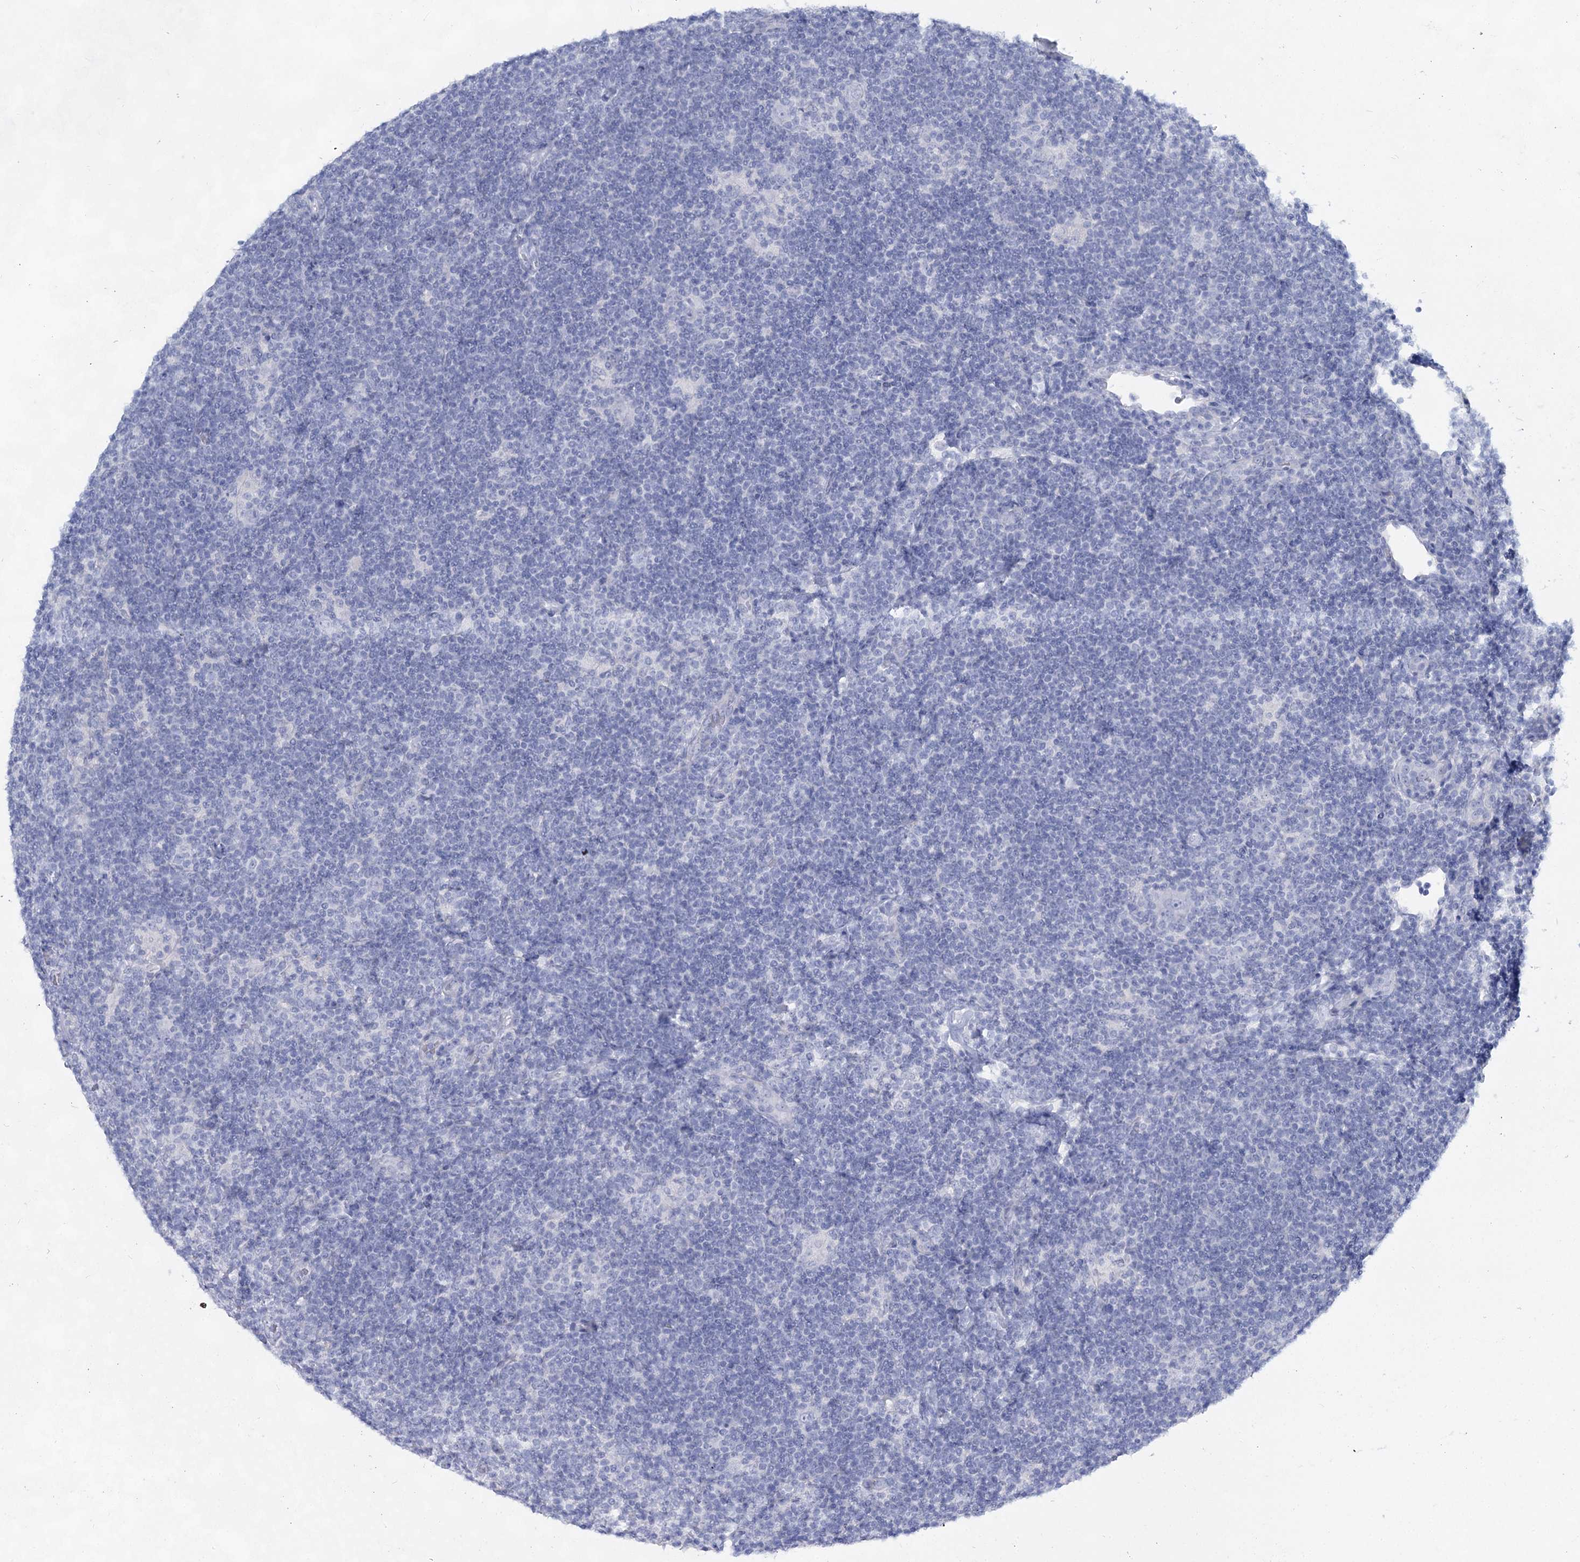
{"staining": {"intensity": "negative", "quantity": "none", "location": "none"}, "tissue": "lymphoma", "cell_type": "Tumor cells", "image_type": "cancer", "snomed": [{"axis": "morphology", "description": "Hodgkin's disease, NOS"}, {"axis": "topography", "description": "Lymph node"}], "caption": "There is no significant positivity in tumor cells of Hodgkin's disease. (Stains: DAB IHC with hematoxylin counter stain, Microscopy: brightfield microscopy at high magnification).", "gene": "SLC17A2", "patient": {"sex": "female", "age": 57}}